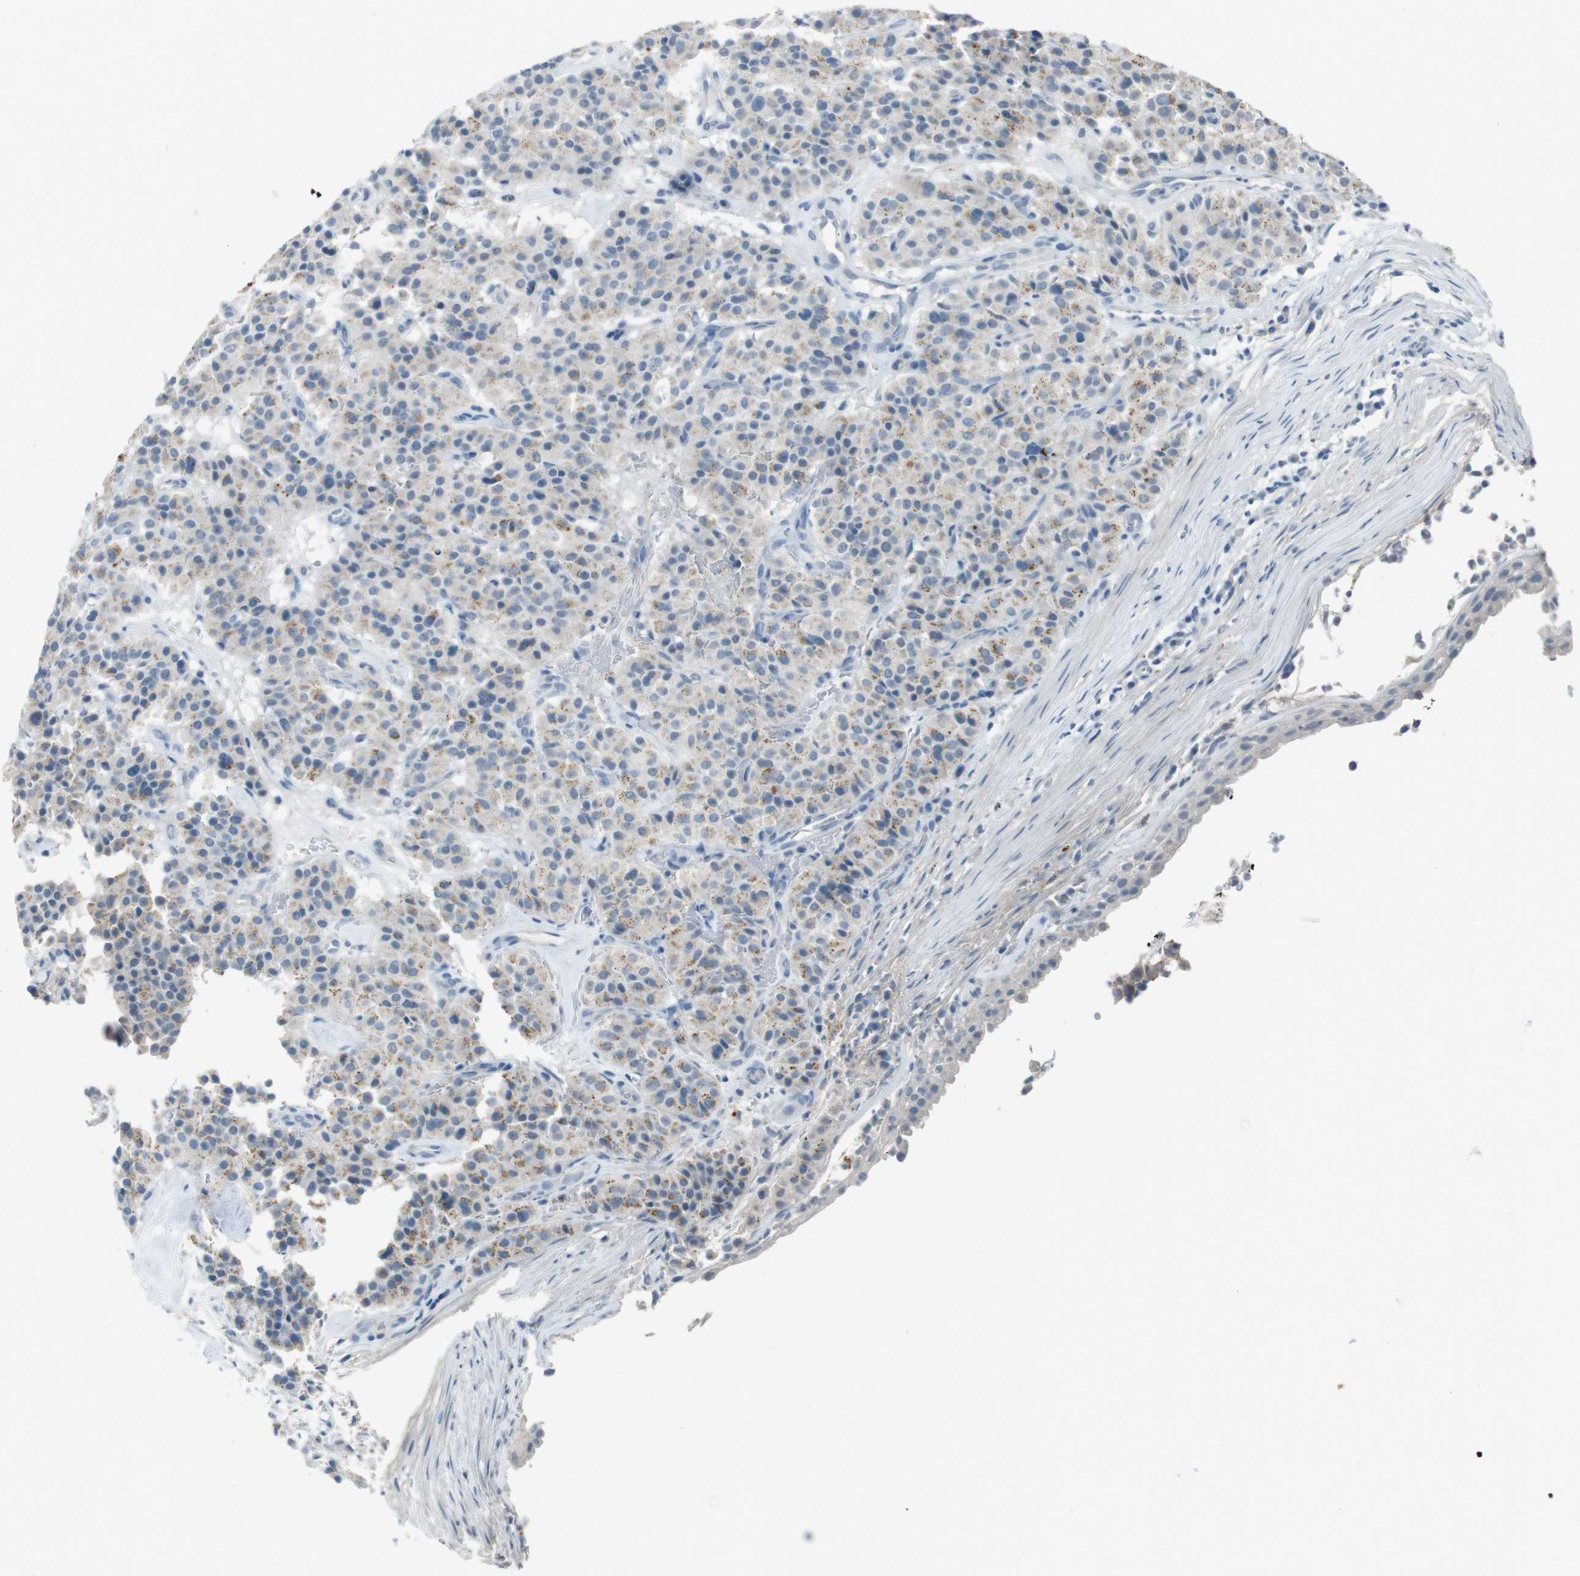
{"staining": {"intensity": "weak", "quantity": "25%-75%", "location": "cytoplasmic/membranous"}, "tissue": "carcinoid", "cell_type": "Tumor cells", "image_type": "cancer", "snomed": [{"axis": "morphology", "description": "Carcinoid, malignant, NOS"}, {"axis": "topography", "description": "Lung"}], "caption": "Protein staining shows weak cytoplasmic/membranous expression in about 25%-75% of tumor cells in carcinoid (malignant). (DAB = brown stain, brightfield microscopy at high magnification).", "gene": "ENTPD7", "patient": {"sex": "male", "age": 30}}